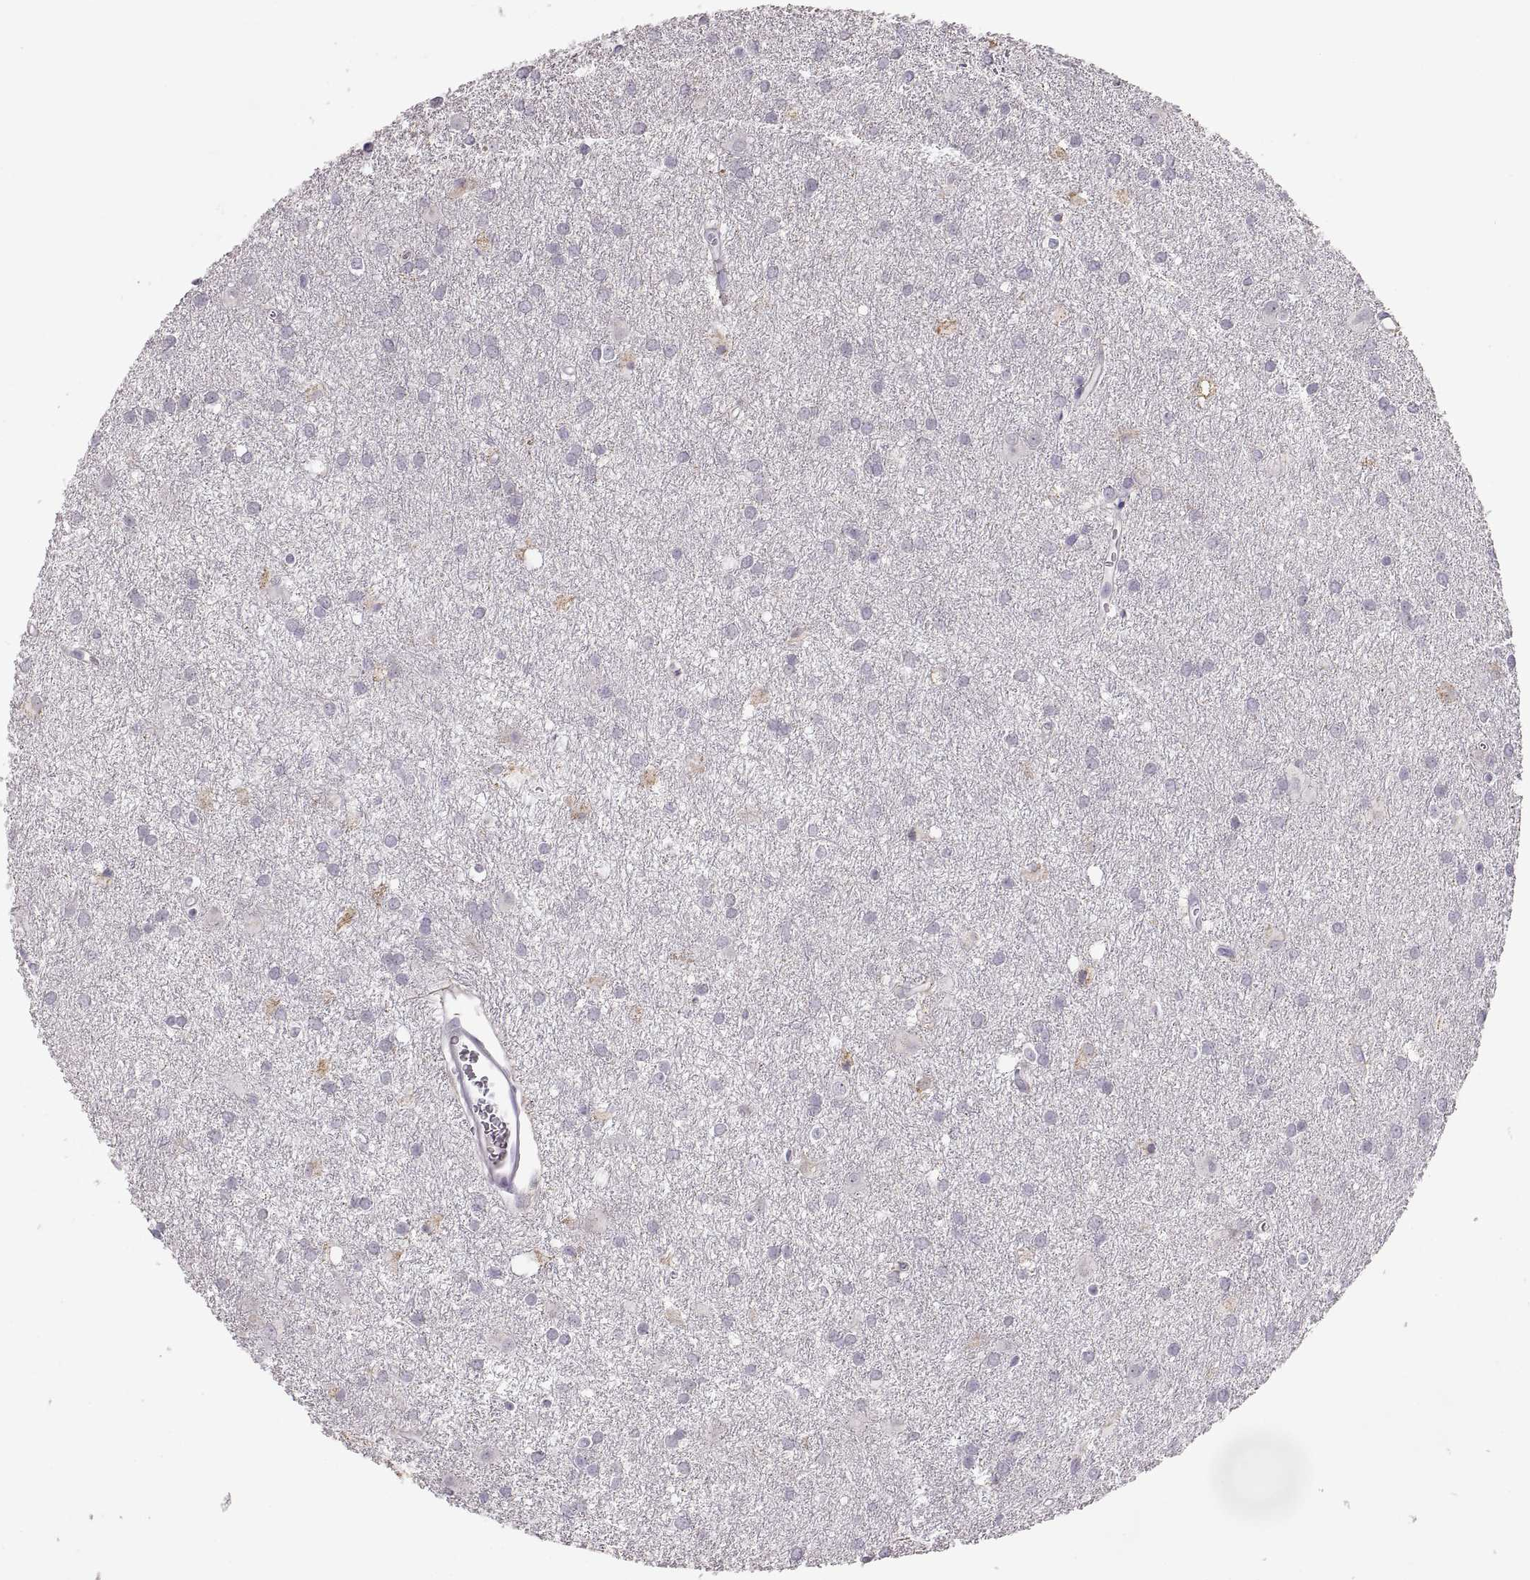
{"staining": {"intensity": "negative", "quantity": "none", "location": "none"}, "tissue": "glioma", "cell_type": "Tumor cells", "image_type": "cancer", "snomed": [{"axis": "morphology", "description": "Glioma, malignant, Low grade"}, {"axis": "topography", "description": "Brain"}], "caption": "DAB (3,3'-diaminobenzidine) immunohistochemical staining of human malignant low-grade glioma shows no significant staining in tumor cells.", "gene": "MAGEB18", "patient": {"sex": "male", "age": 58}}